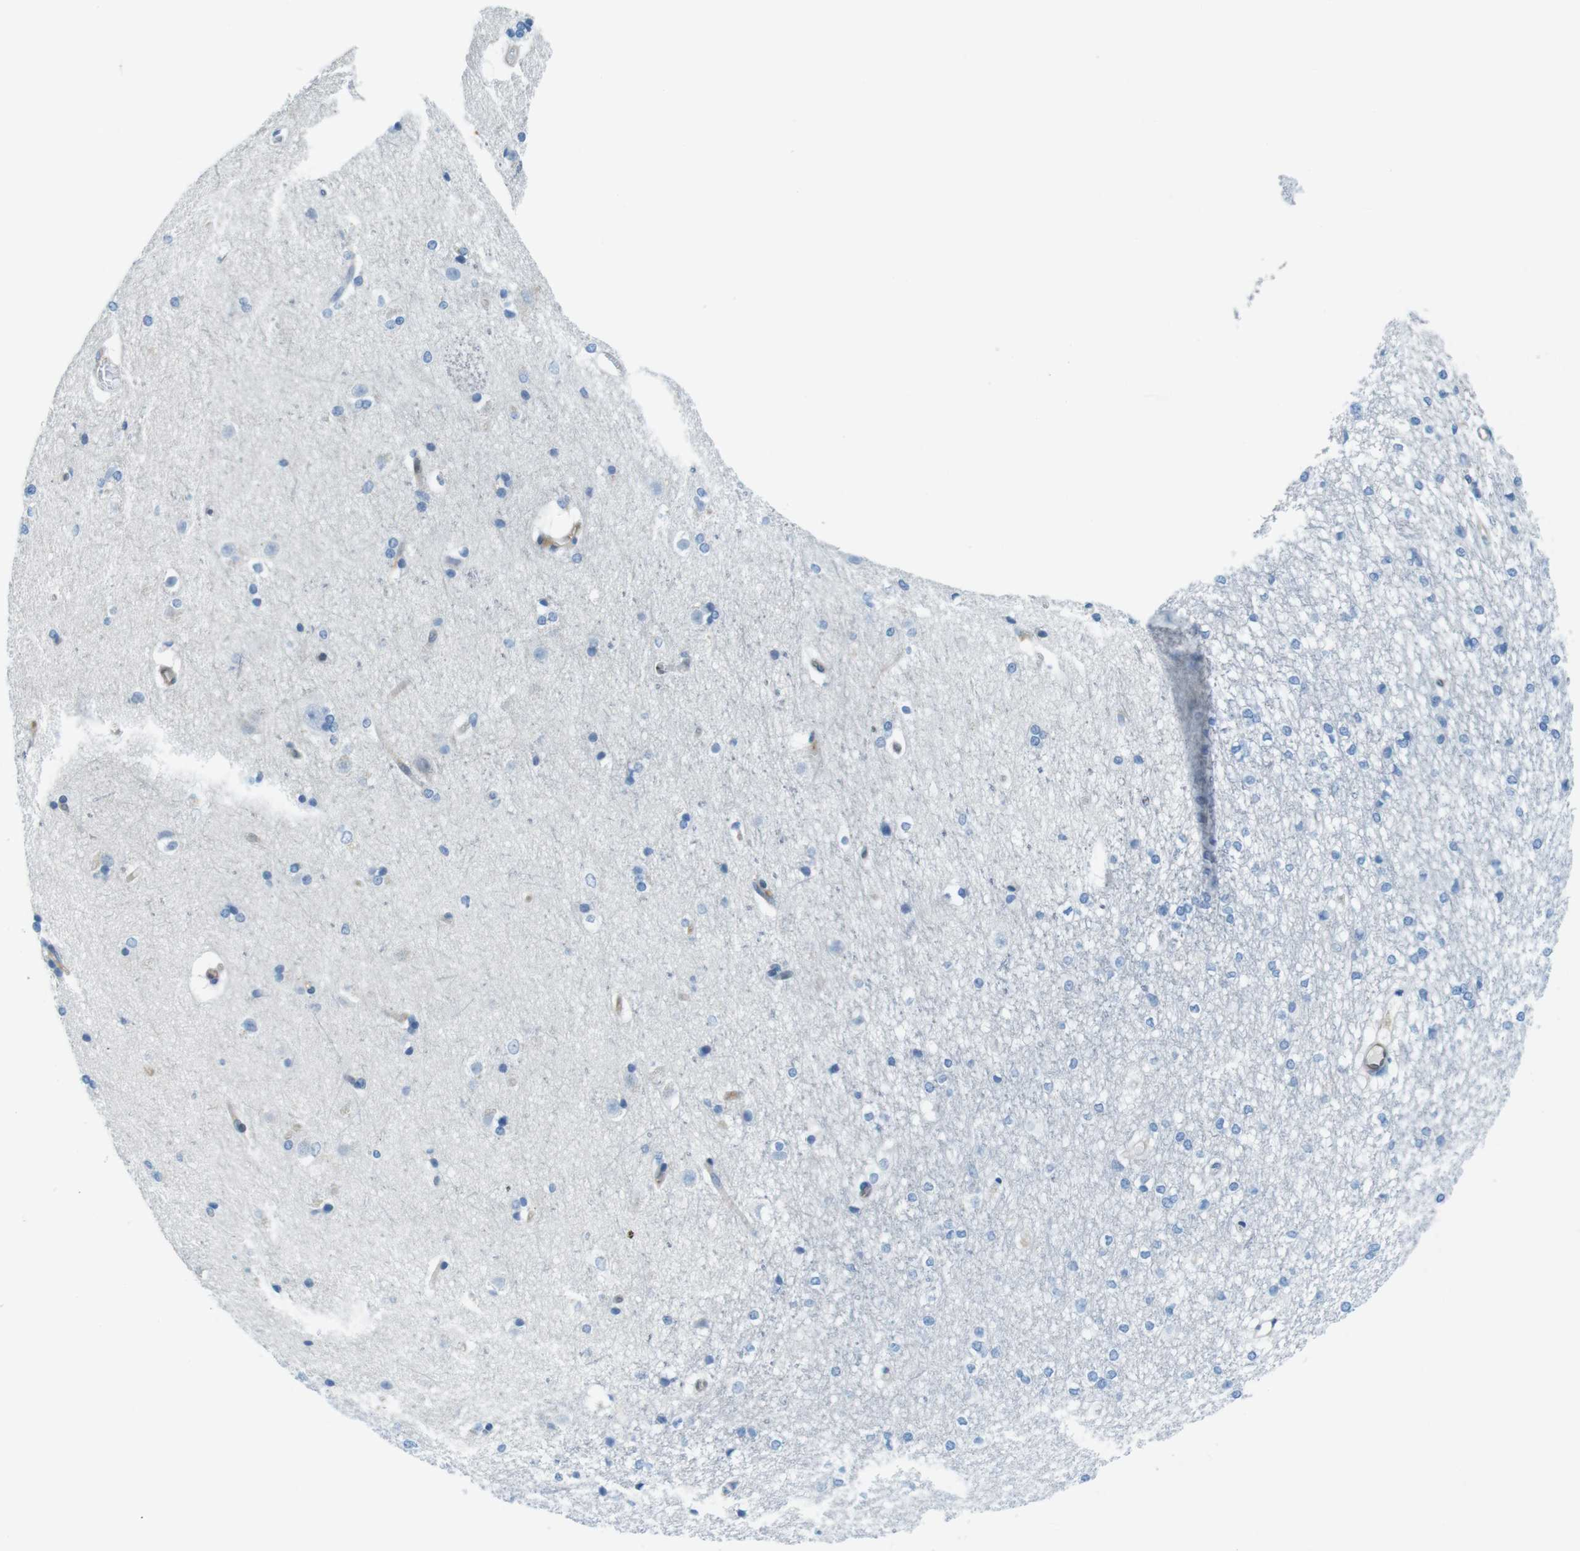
{"staining": {"intensity": "negative", "quantity": "none", "location": "none"}, "tissue": "caudate", "cell_type": "Glial cells", "image_type": "normal", "snomed": [{"axis": "morphology", "description": "Normal tissue, NOS"}, {"axis": "topography", "description": "Lateral ventricle wall"}], "caption": "IHC of unremarkable human caudate displays no positivity in glial cells.", "gene": "TES", "patient": {"sex": "female", "age": 19}}